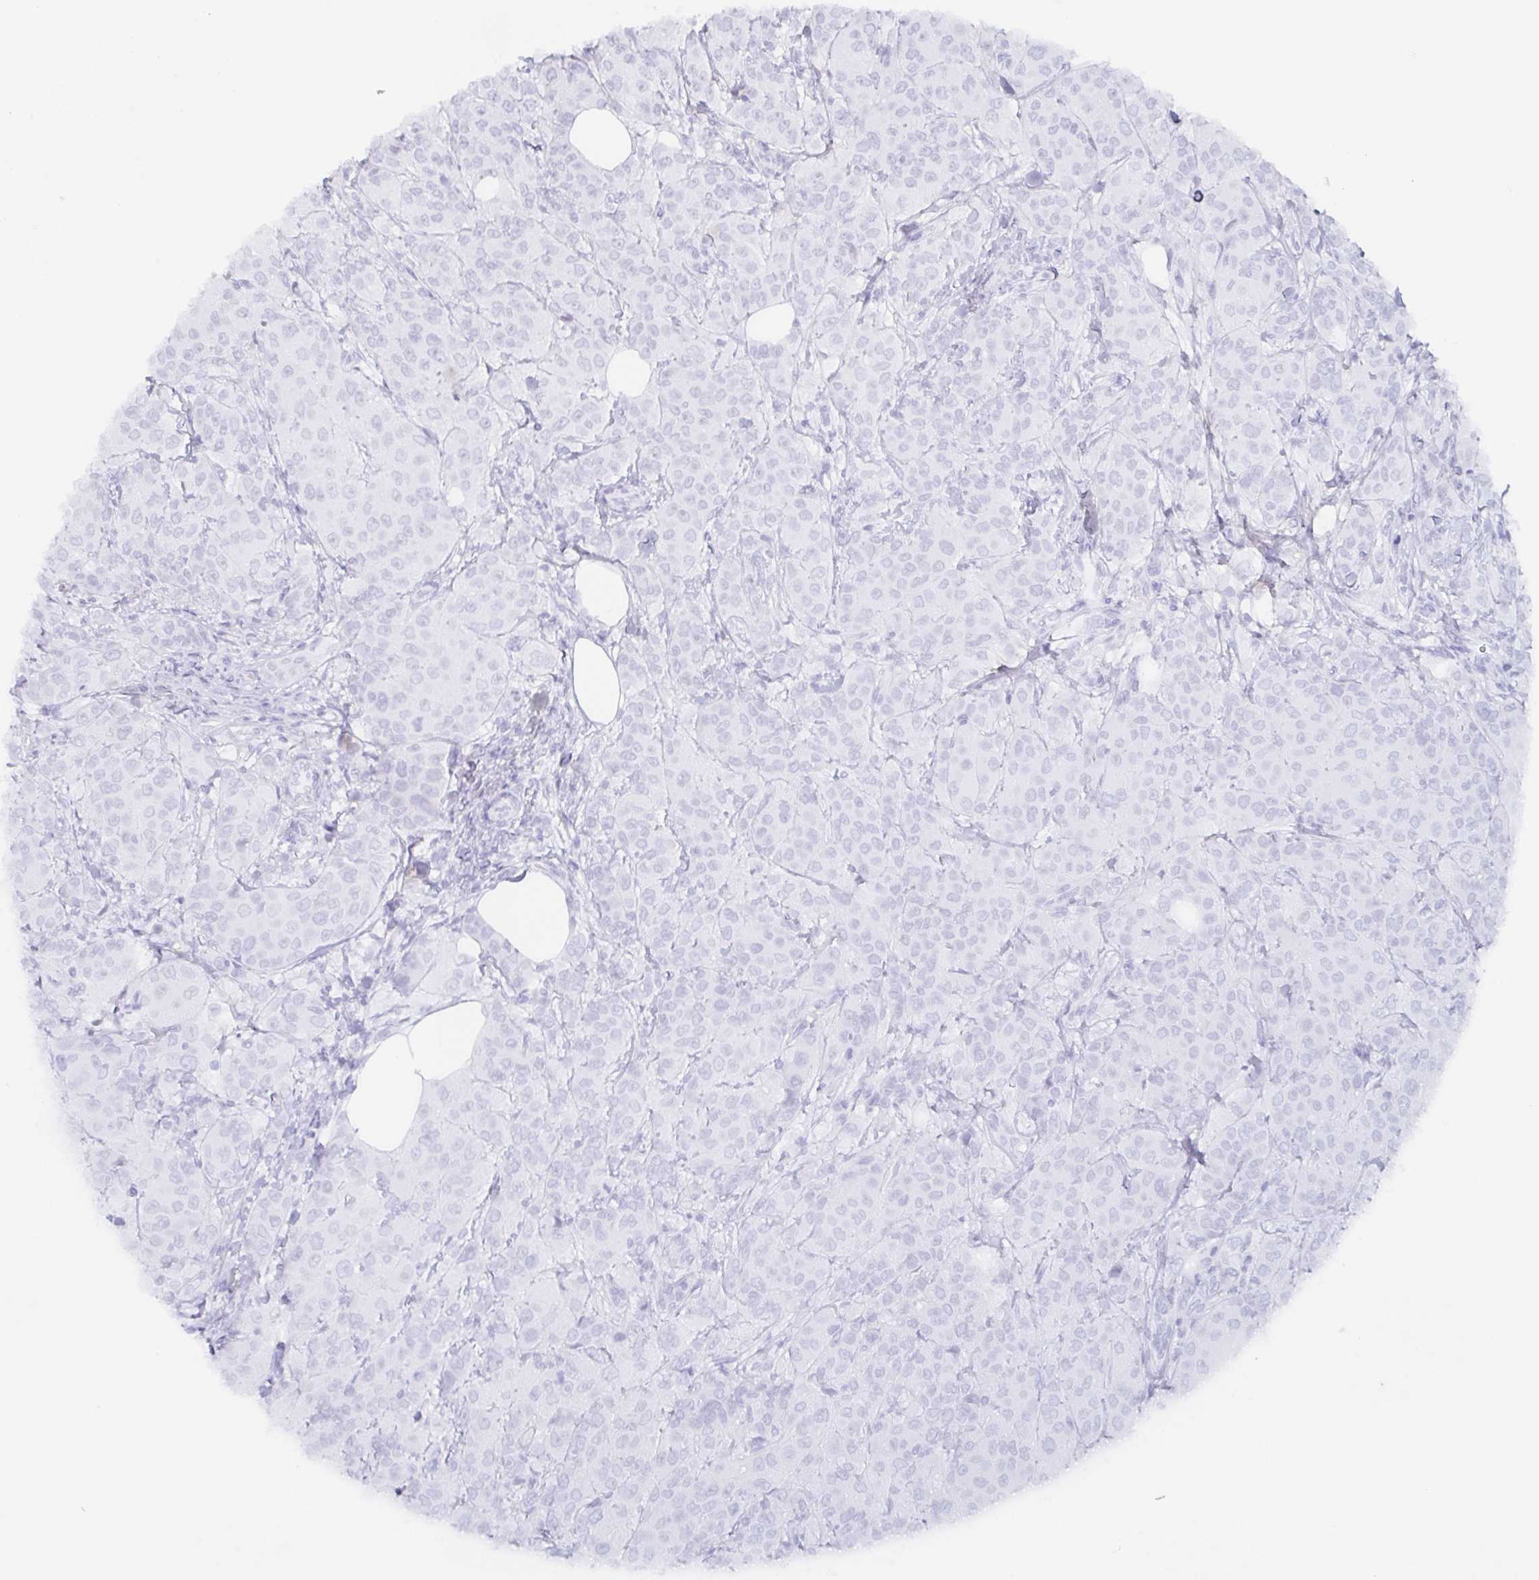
{"staining": {"intensity": "negative", "quantity": "none", "location": "none"}, "tissue": "breast cancer", "cell_type": "Tumor cells", "image_type": "cancer", "snomed": [{"axis": "morphology", "description": "Normal tissue, NOS"}, {"axis": "morphology", "description": "Duct carcinoma"}, {"axis": "topography", "description": "Breast"}], "caption": "DAB immunohistochemical staining of human breast cancer (intraductal carcinoma) demonstrates no significant expression in tumor cells.", "gene": "POU2F3", "patient": {"sex": "female", "age": 43}}